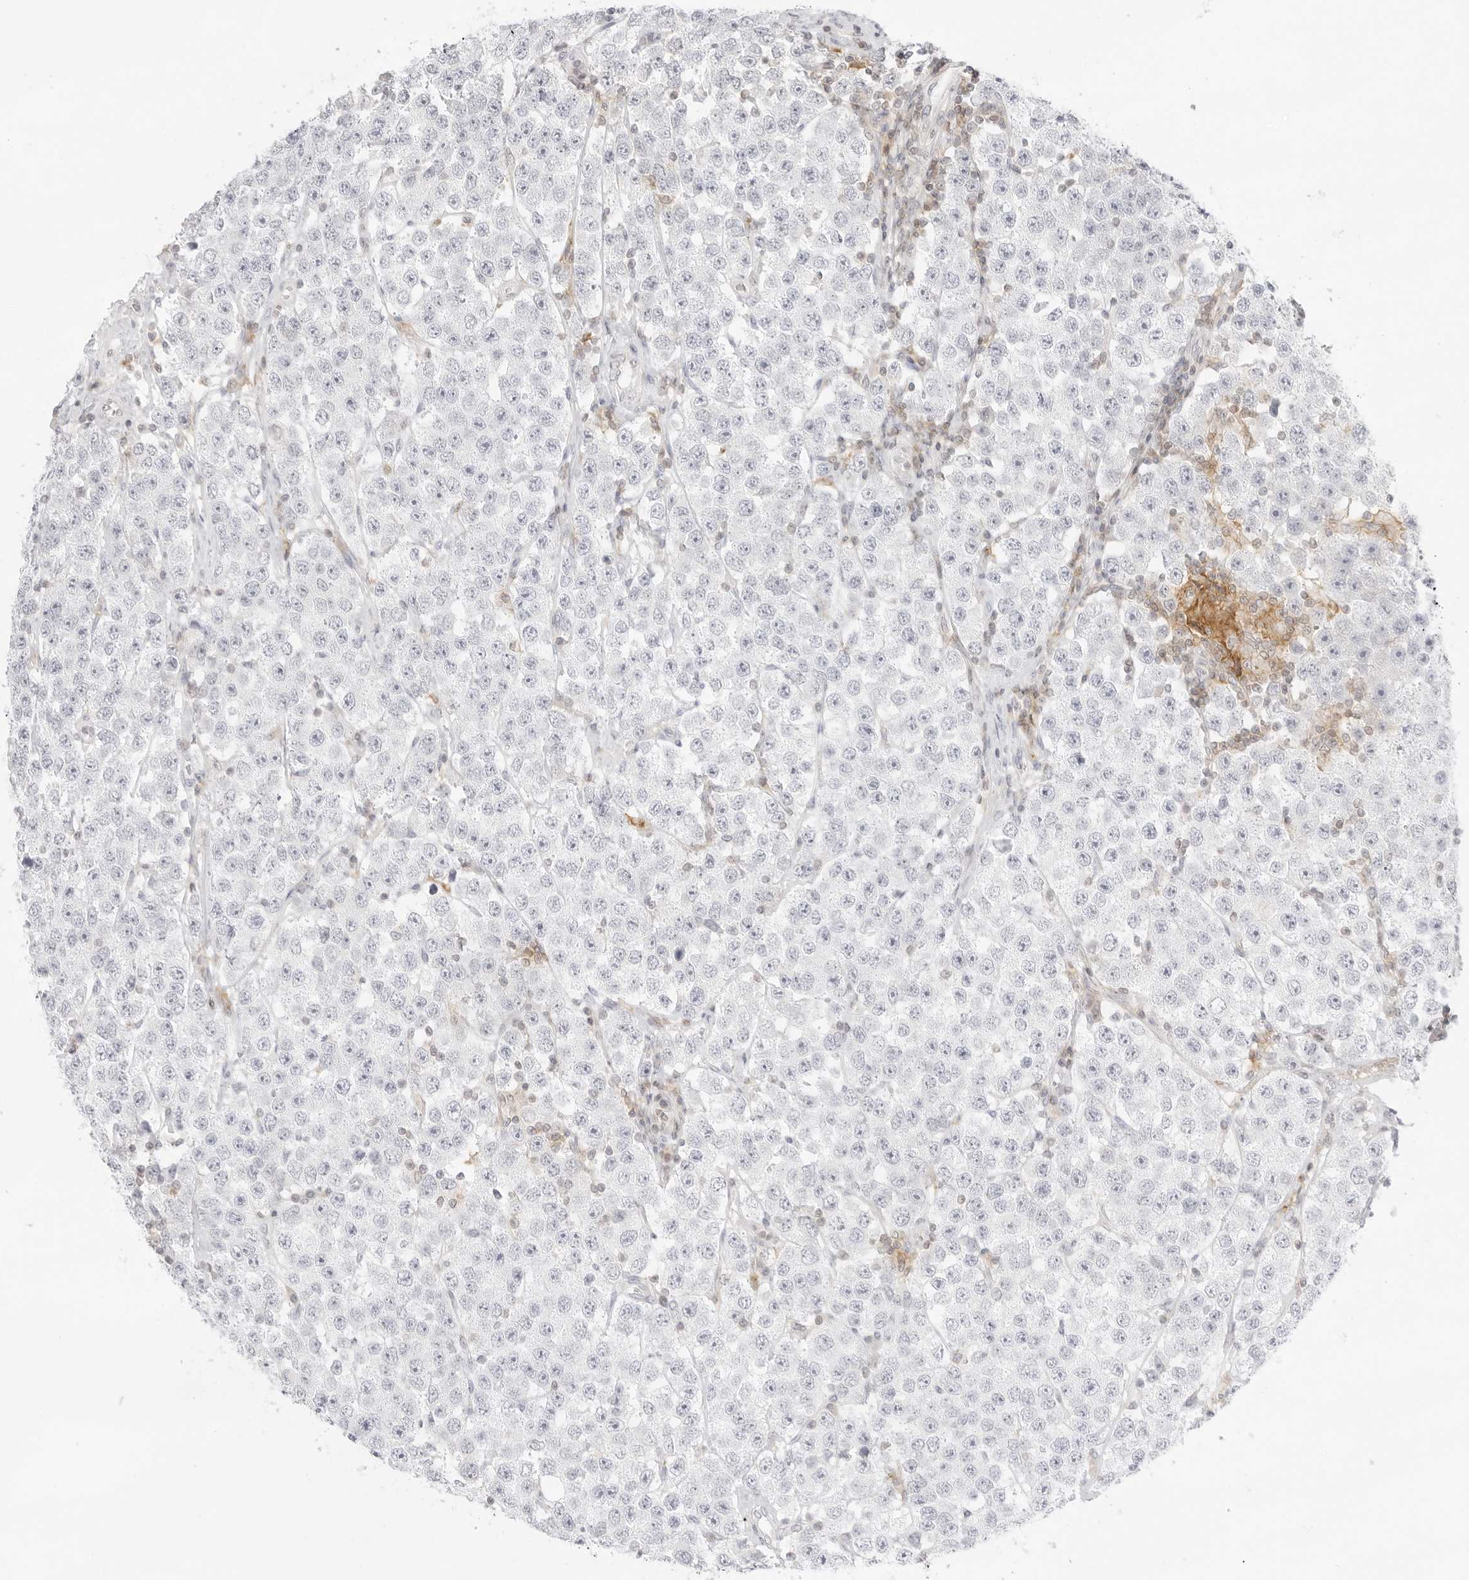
{"staining": {"intensity": "negative", "quantity": "none", "location": "none"}, "tissue": "testis cancer", "cell_type": "Tumor cells", "image_type": "cancer", "snomed": [{"axis": "morphology", "description": "Seminoma, NOS"}, {"axis": "topography", "description": "Testis"}], "caption": "Immunohistochemistry of testis seminoma exhibits no positivity in tumor cells.", "gene": "TNFRSF14", "patient": {"sex": "male", "age": 28}}